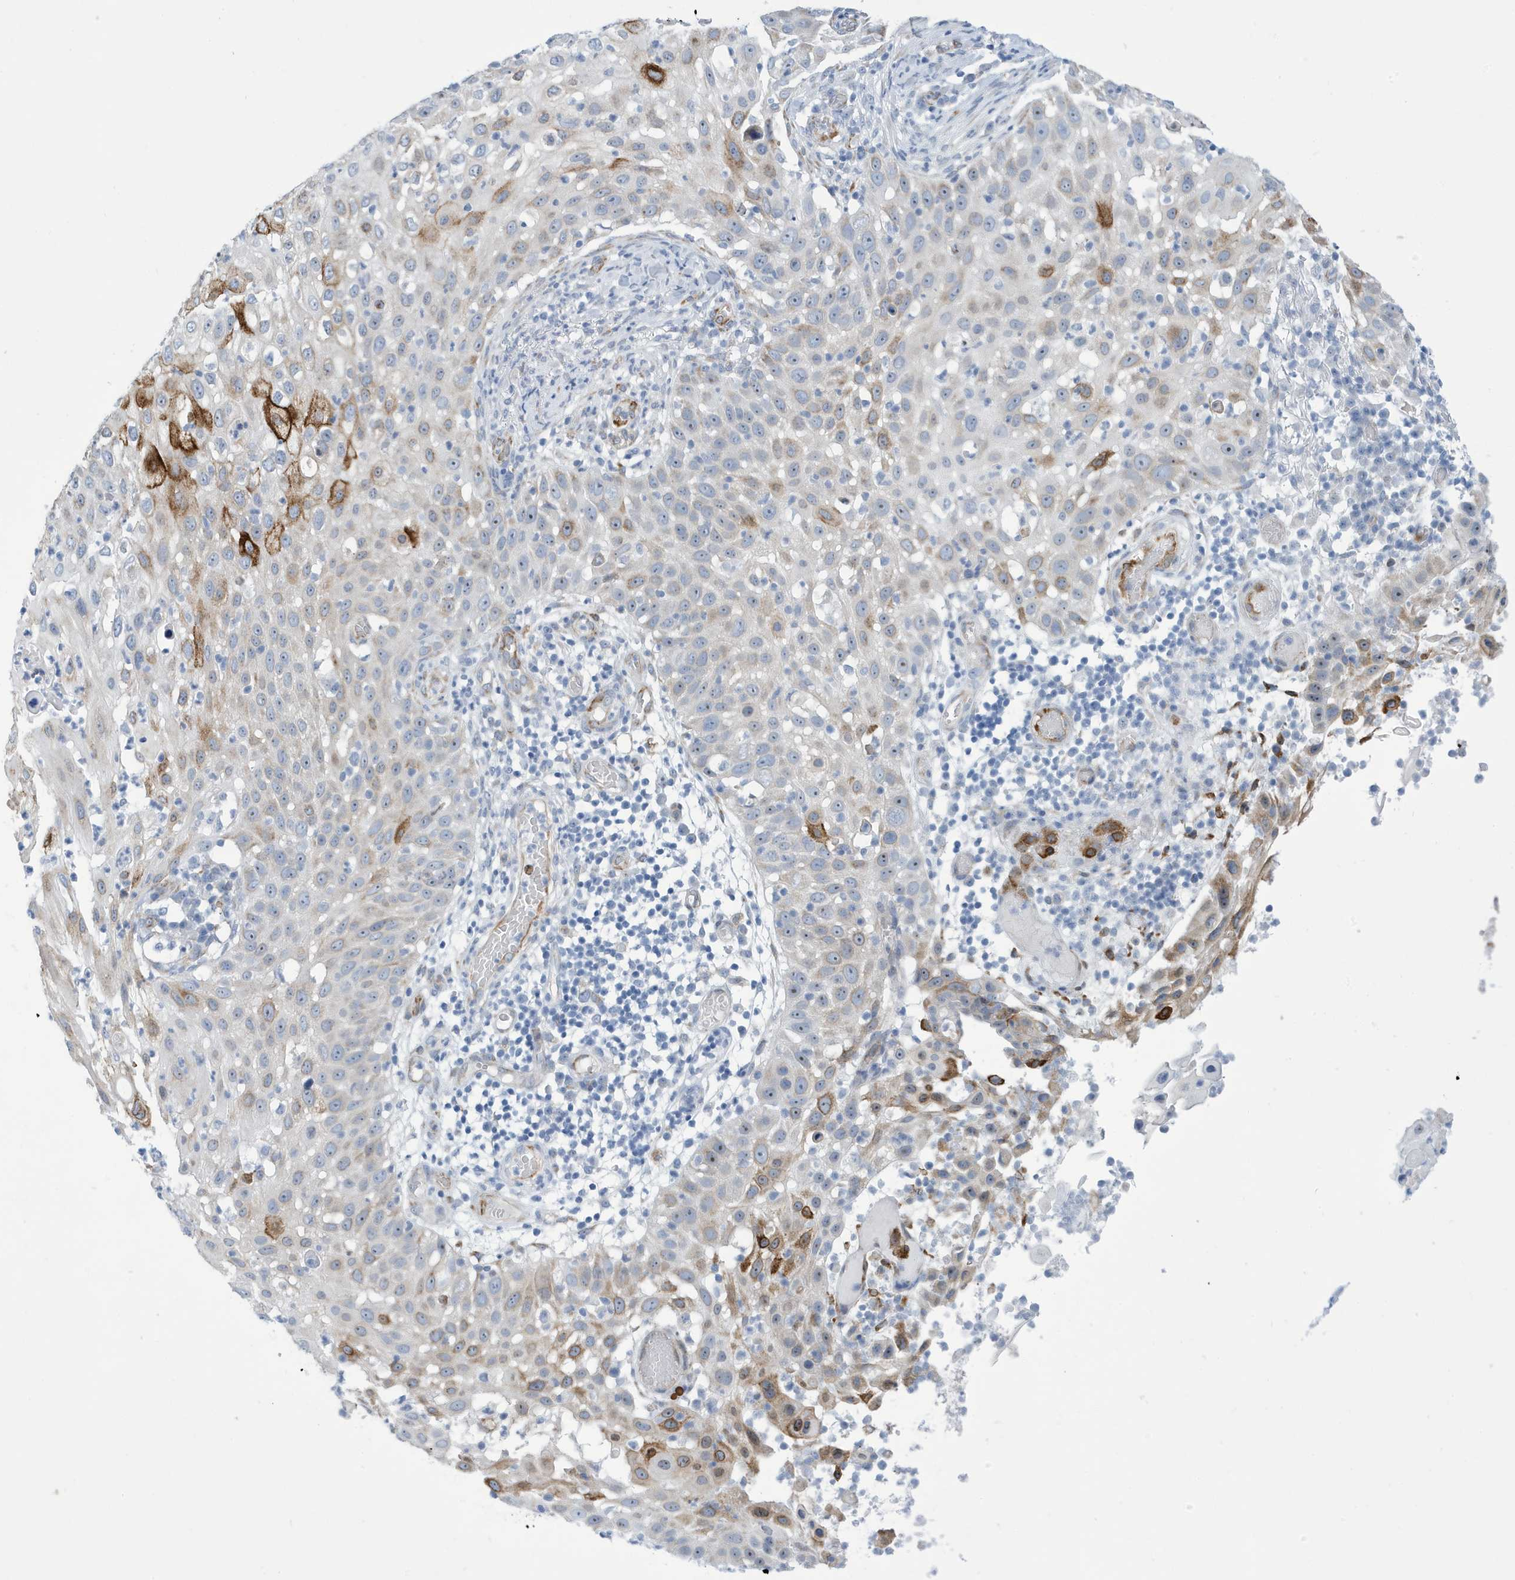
{"staining": {"intensity": "strong", "quantity": "<25%", "location": "cytoplasmic/membranous"}, "tissue": "skin cancer", "cell_type": "Tumor cells", "image_type": "cancer", "snomed": [{"axis": "morphology", "description": "Squamous cell carcinoma, NOS"}, {"axis": "topography", "description": "Skin"}], "caption": "High-magnification brightfield microscopy of skin cancer stained with DAB (3,3'-diaminobenzidine) (brown) and counterstained with hematoxylin (blue). tumor cells exhibit strong cytoplasmic/membranous staining is seen in about<25% of cells. (brown staining indicates protein expression, while blue staining denotes nuclei).", "gene": "SEMA3F", "patient": {"sex": "female", "age": 44}}